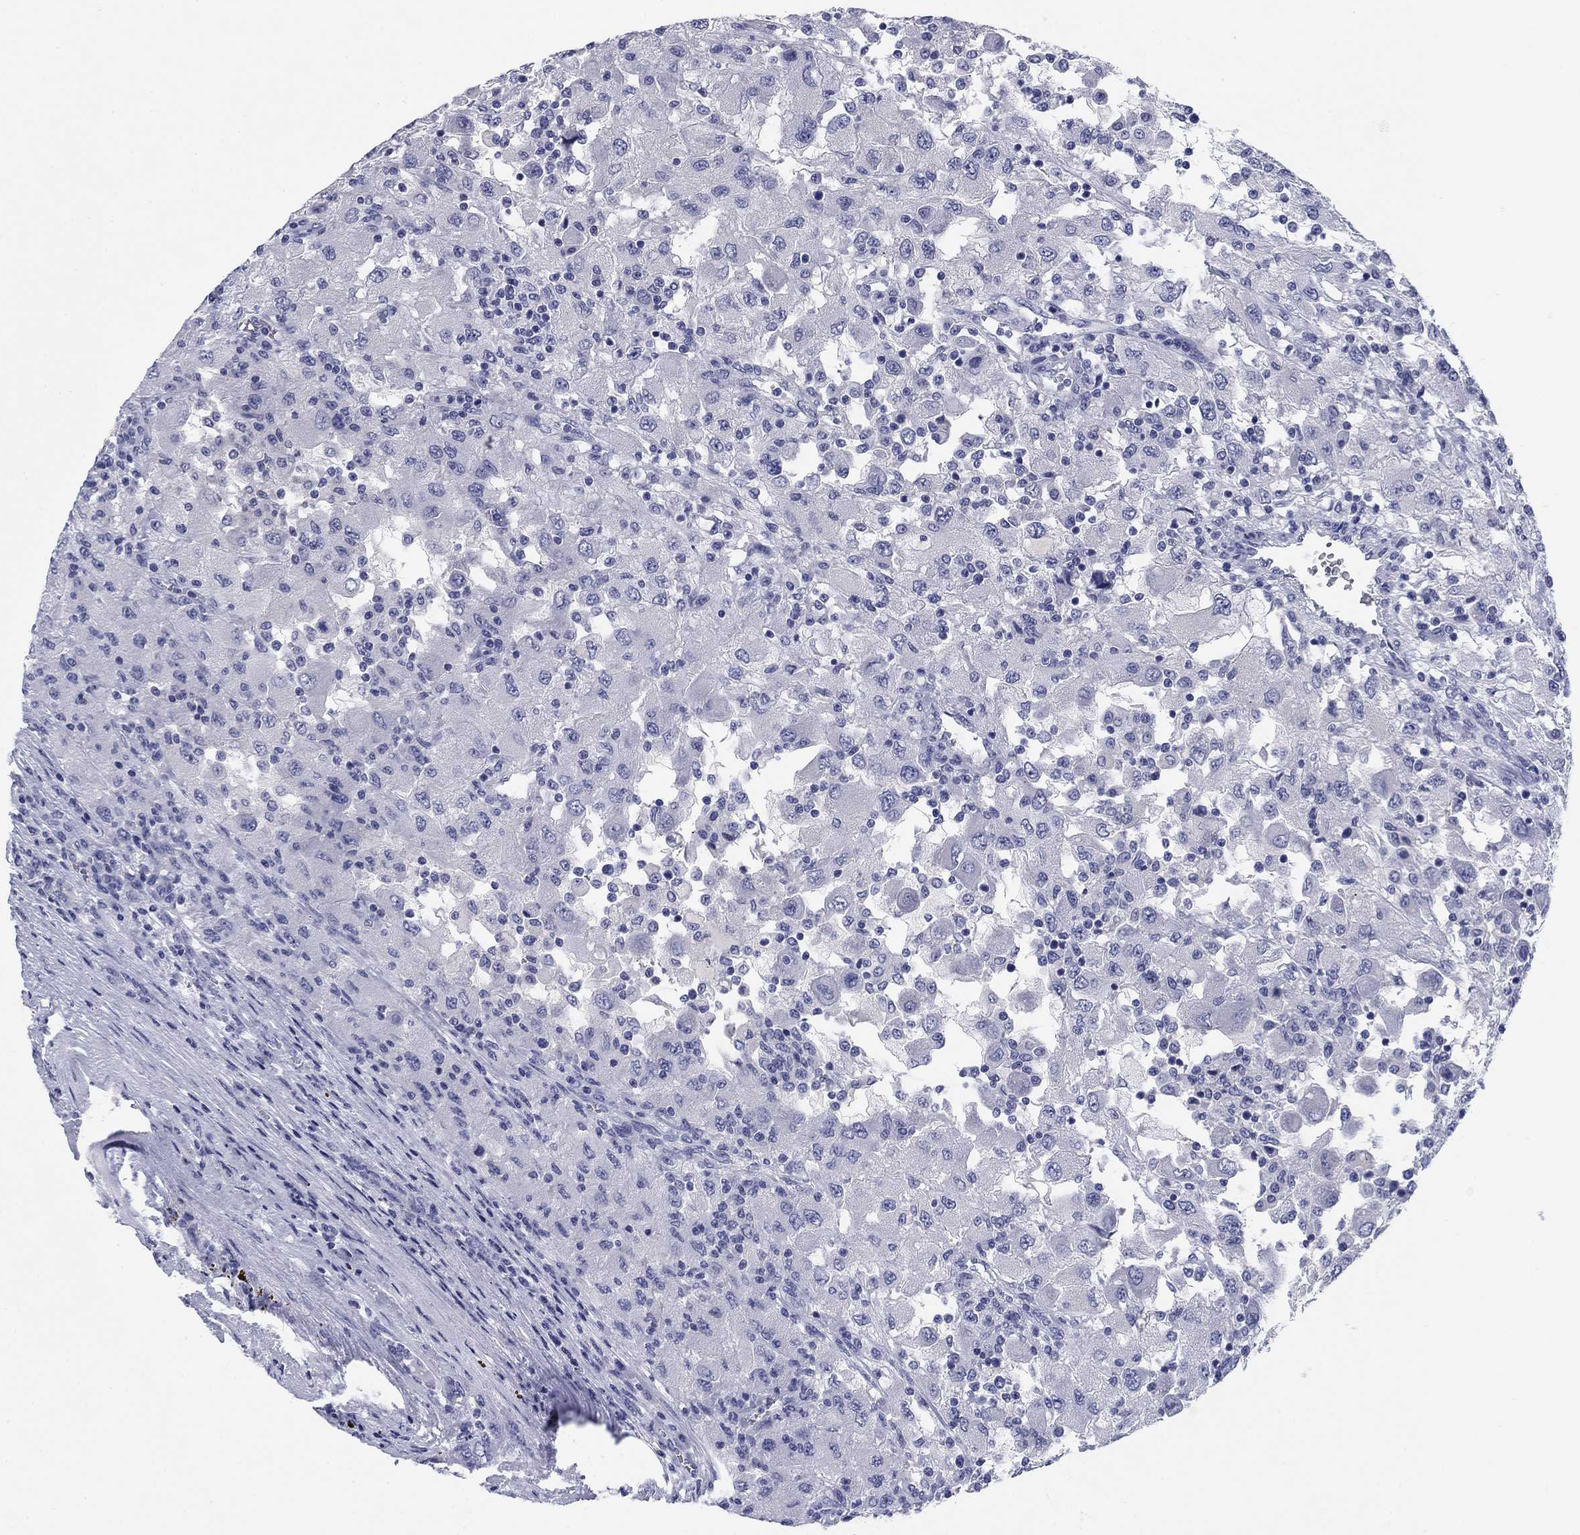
{"staining": {"intensity": "negative", "quantity": "none", "location": "none"}, "tissue": "renal cancer", "cell_type": "Tumor cells", "image_type": "cancer", "snomed": [{"axis": "morphology", "description": "Adenocarcinoma, NOS"}, {"axis": "topography", "description": "Kidney"}], "caption": "Tumor cells are negative for protein expression in human renal cancer (adenocarcinoma).", "gene": "KCNH1", "patient": {"sex": "female", "age": 67}}